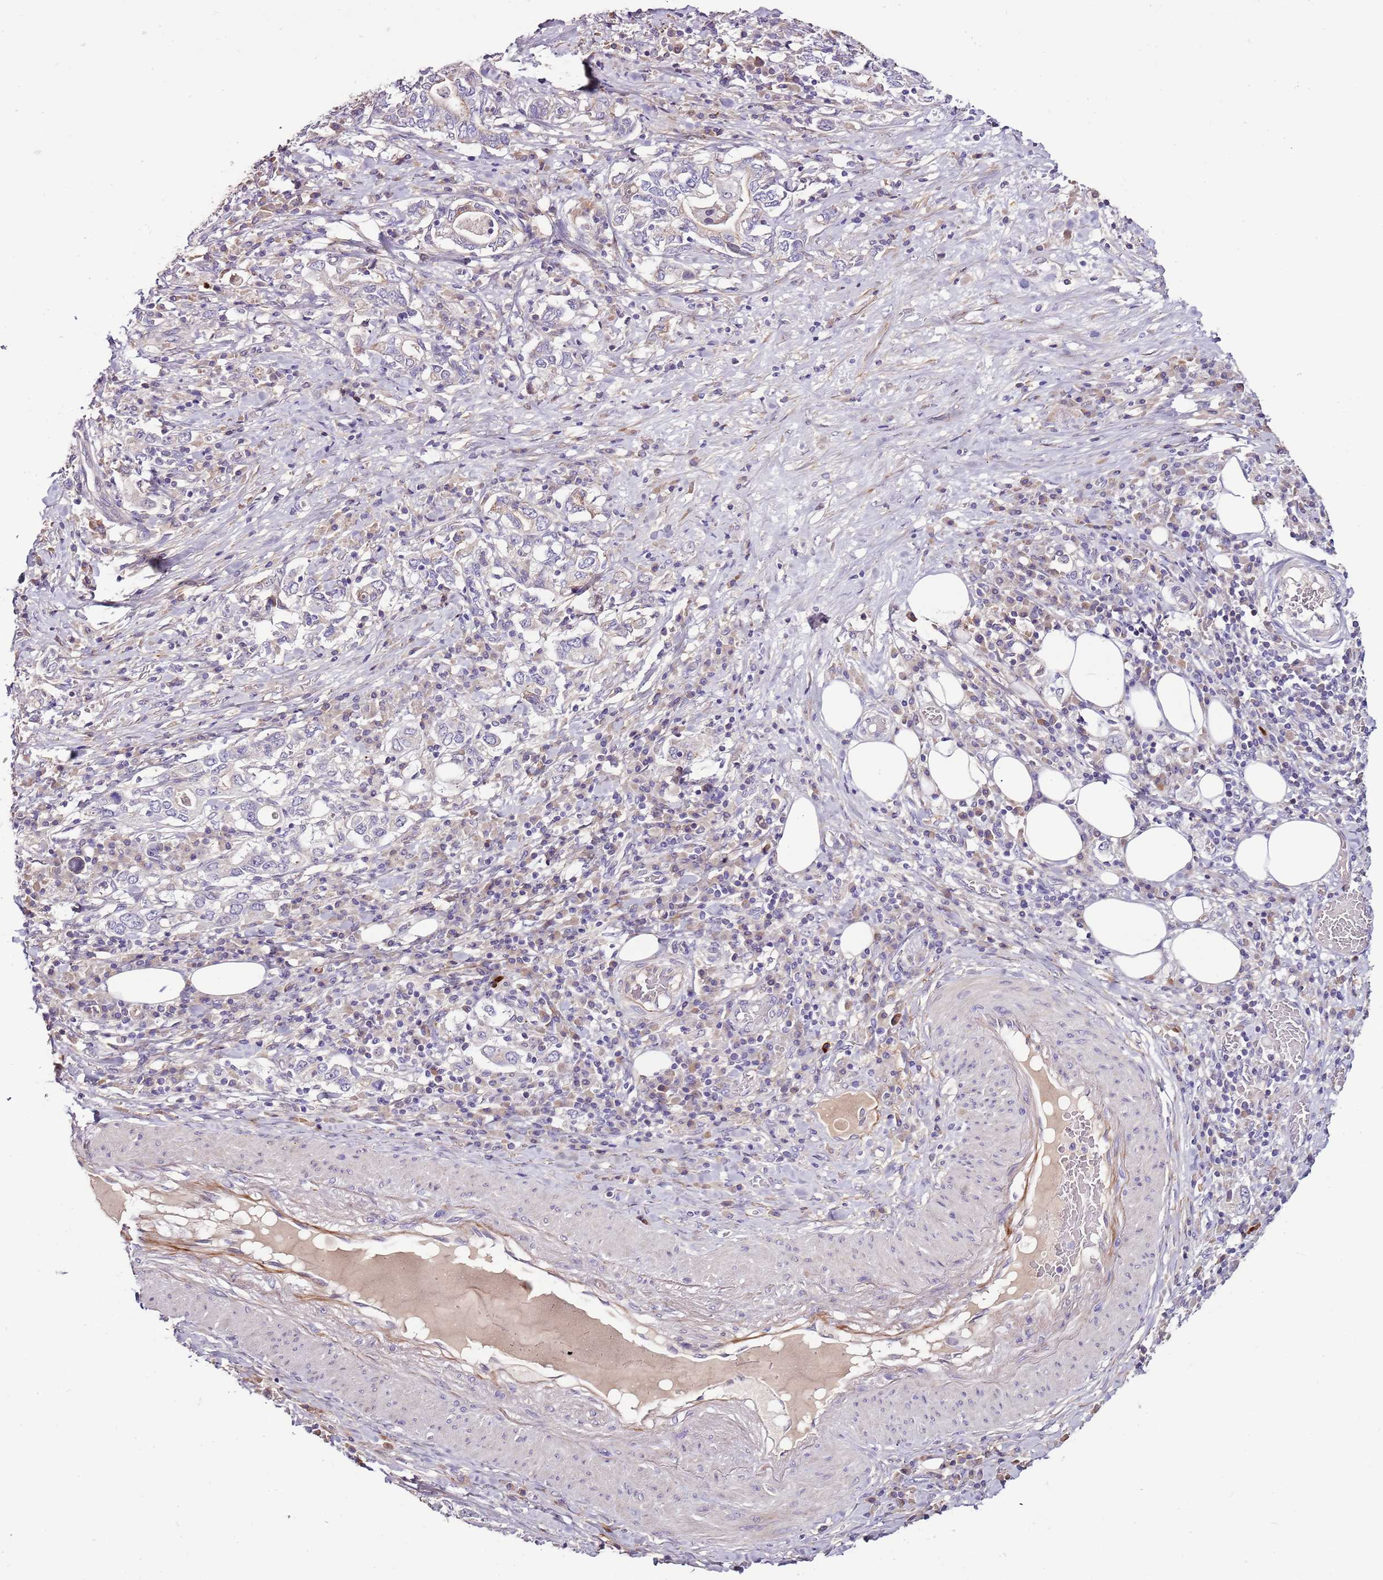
{"staining": {"intensity": "negative", "quantity": "none", "location": "none"}, "tissue": "stomach cancer", "cell_type": "Tumor cells", "image_type": "cancer", "snomed": [{"axis": "morphology", "description": "Adenocarcinoma, NOS"}, {"axis": "topography", "description": "Stomach, upper"}, {"axis": "topography", "description": "Stomach"}], "caption": "DAB immunohistochemical staining of stomach cancer (adenocarcinoma) demonstrates no significant staining in tumor cells. Brightfield microscopy of IHC stained with DAB (brown) and hematoxylin (blue), captured at high magnification.", "gene": "NKX2-3", "patient": {"sex": "male", "age": 62}}